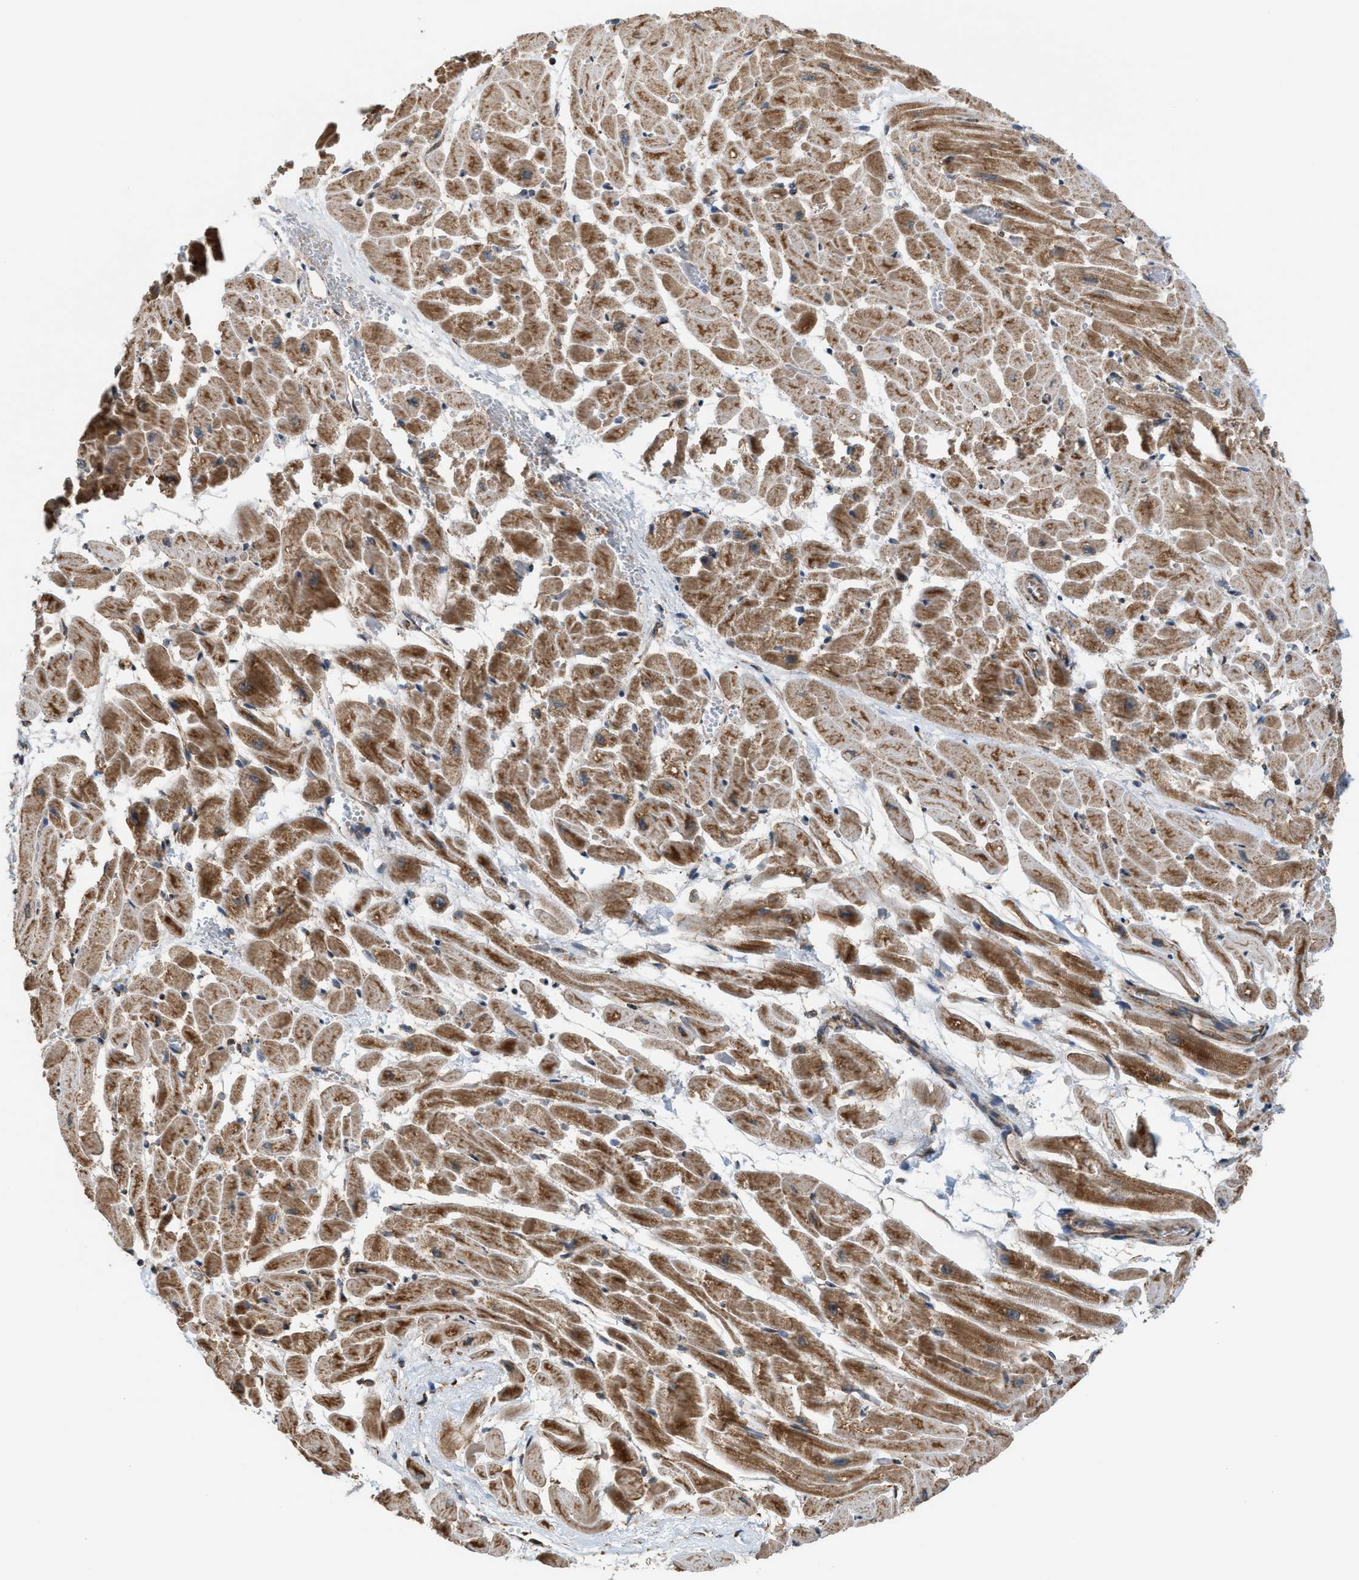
{"staining": {"intensity": "moderate", "quantity": ">75%", "location": "cytoplasmic/membranous"}, "tissue": "heart muscle", "cell_type": "Cardiomyocytes", "image_type": "normal", "snomed": [{"axis": "morphology", "description": "Normal tissue, NOS"}, {"axis": "topography", "description": "Heart"}], "caption": "Protein positivity by immunohistochemistry (IHC) exhibits moderate cytoplasmic/membranous staining in approximately >75% of cardiomyocytes in normal heart muscle. (DAB IHC, brown staining for protein, blue staining for nuclei).", "gene": "SGSM2", "patient": {"sex": "male", "age": 45}}